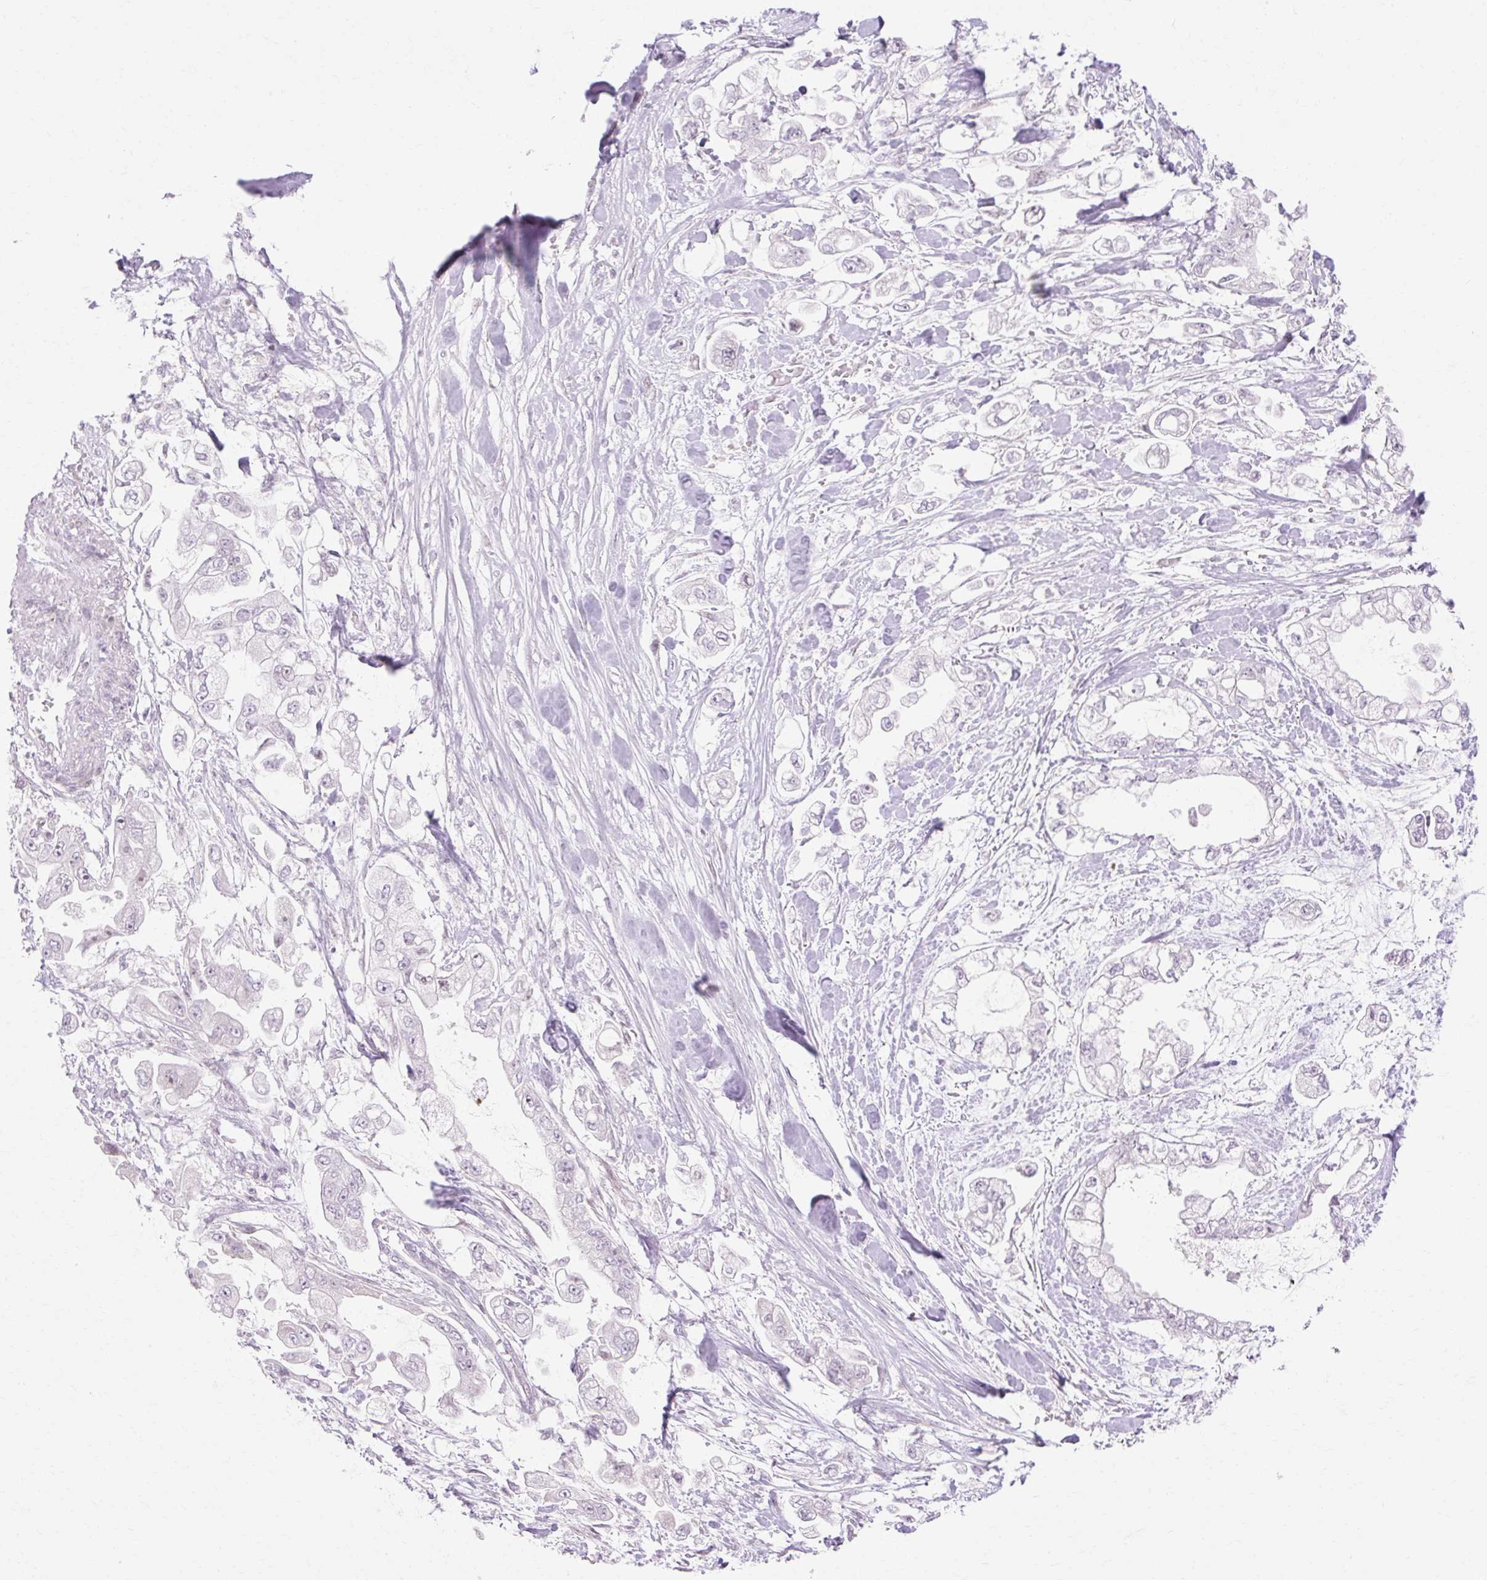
{"staining": {"intensity": "negative", "quantity": "none", "location": "none"}, "tissue": "stomach cancer", "cell_type": "Tumor cells", "image_type": "cancer", "snomed": [{"axis": "morphology", "description": "Adenocarcinoma, NOS"}, {"axis": "topography", "description": "Stomach"}], "caption": "DAB (3,3'-diaminobenzidine) immunohistochemical staining of human stomach cancer (adenocarcinoma) reveals no significant expression in tumor cells.", "gene": "C3orf49", "patient": {"sex": "male", "age": 62}}